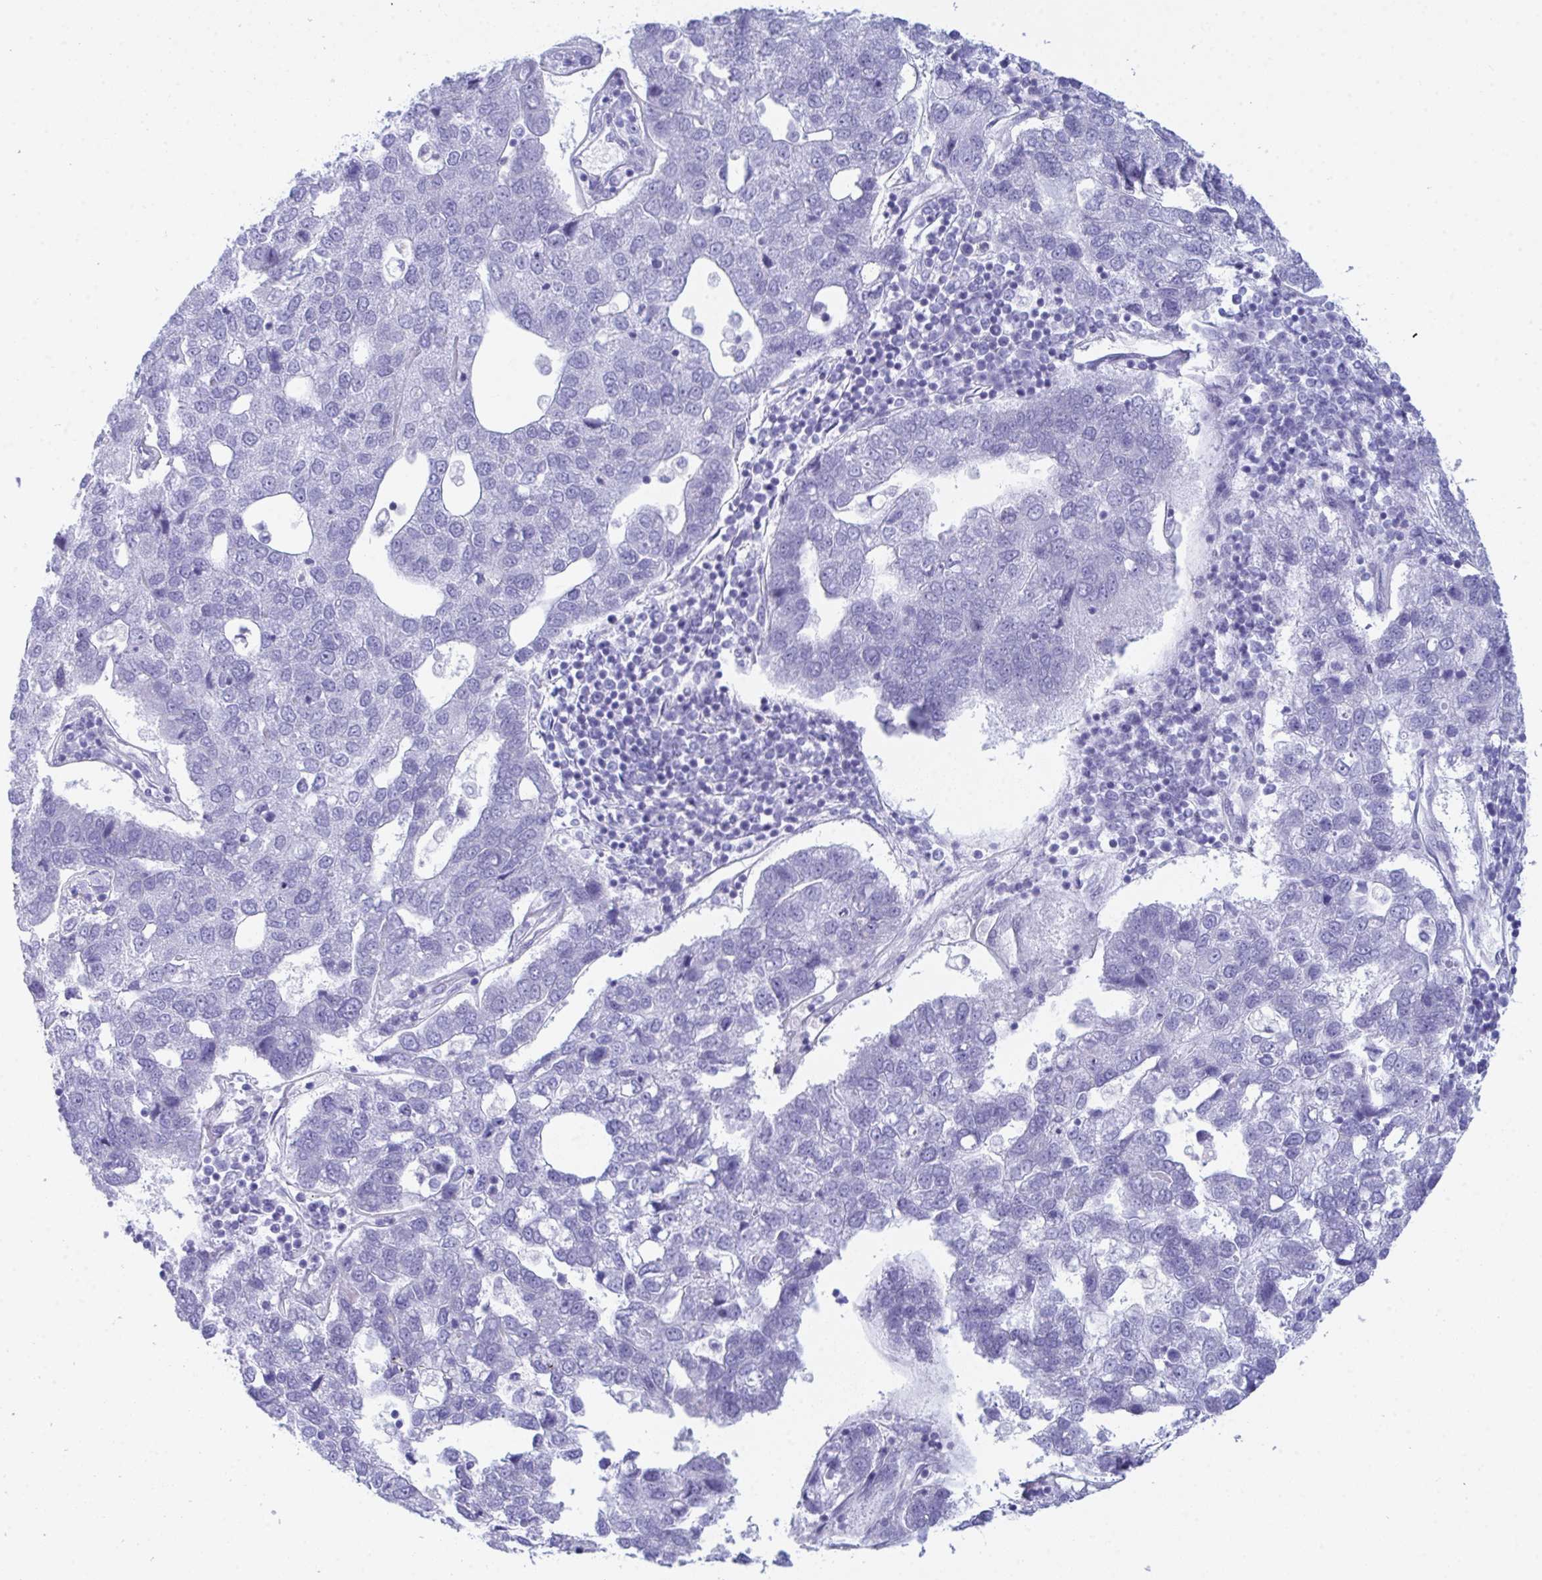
{"staining": {"intensity": "negative", "quantity": "none", "location": "none"}, "tissue": "pancreatic cancer", "cell_type": "Tumor cells", "image_type": "cancer", "snomed": [{"axis": "morphology", "description": "Adenocarcinoma, NOS"}, {"axis": "topography", "description": "Pancreas"}], "caption": "A micrograph of adenocarcinoma (pancreatic) stained for a protein demonstrates no brown staining in tumor cells.", "gene": "CEP170B", "patient": {"sex": "female", "age": 61}}